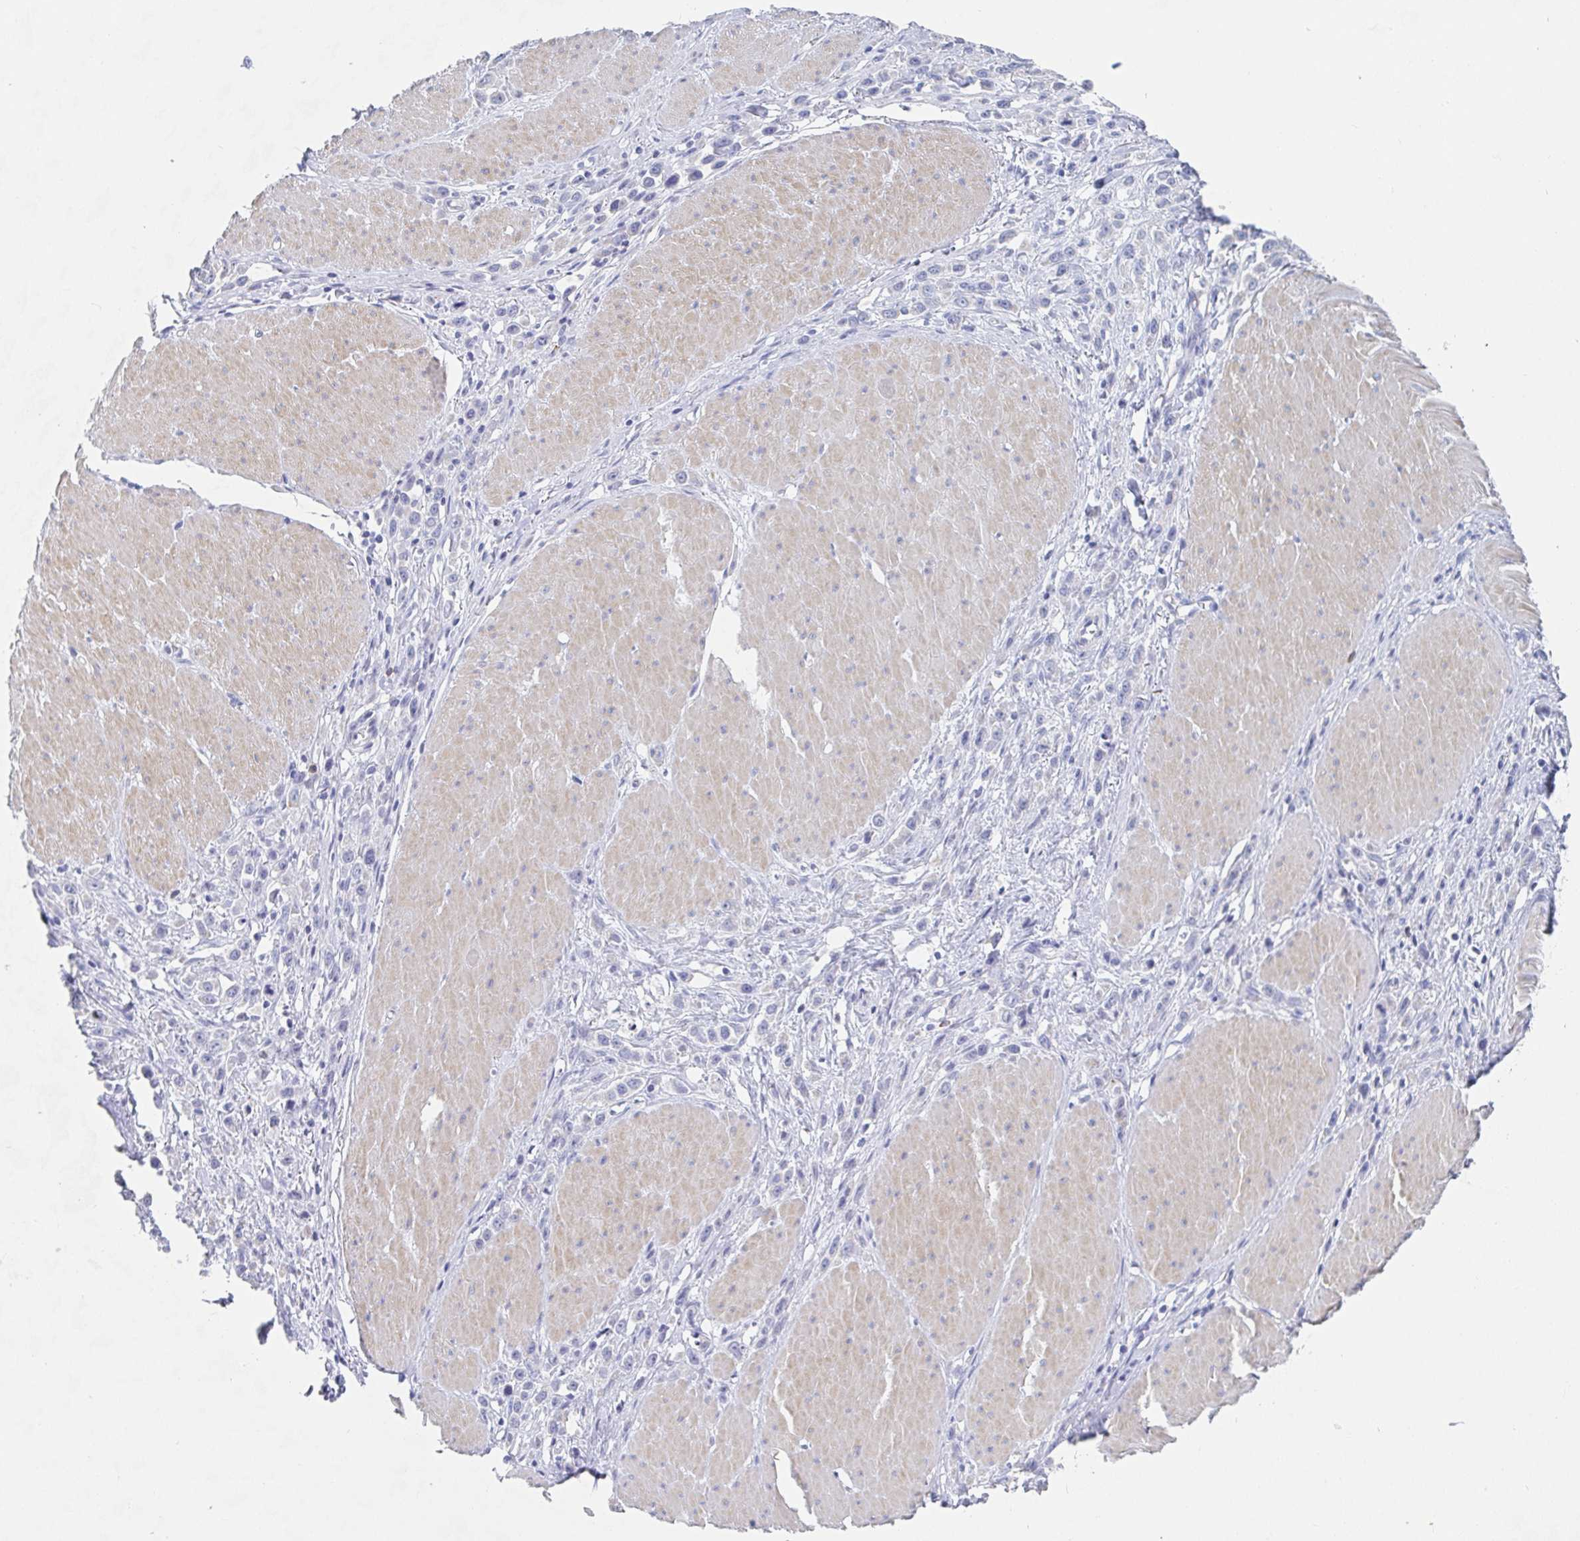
{"staining": {"intensity": "negative", "quantity": "none", "location": "none"}, "tissue": "stomach cancer", "cell_type": "Tumor cells", "image_type": "cancer", "snomed": [{"axis": "morphology", "description": "Adenocarcinoma, NOS"}, {"axis": "topography", "description": "Stomach"}], "caption": "There is no significant staining in tumor cells of adenocarcinoma (stomach).", "gene": "PACSIN1", "patient": {"sex": "male", "age": 47}}